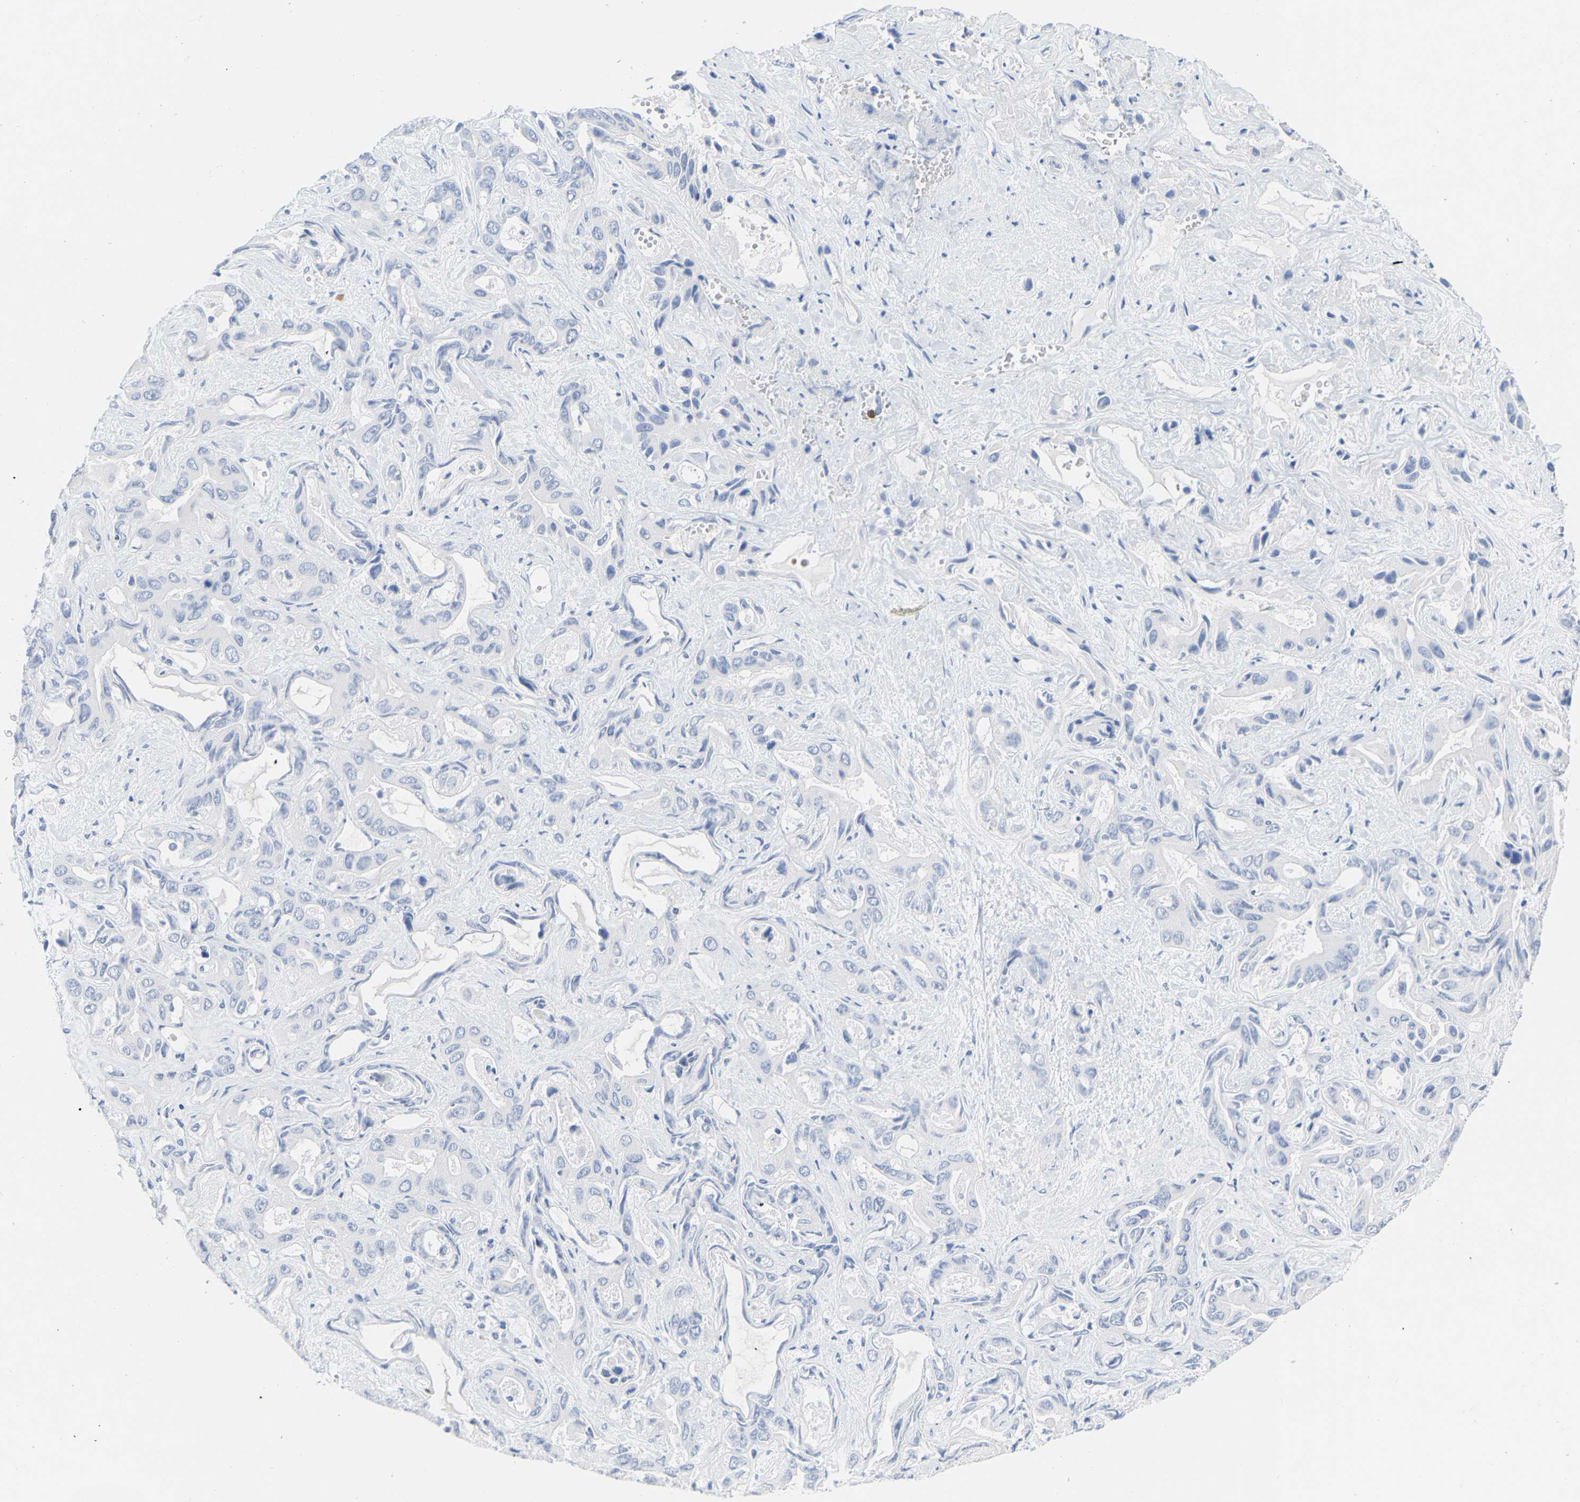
{"staining": {"intensity": "negative", "quantity": "none", "location": "none"}, "tissue": "liver cancer", "cell_type": "Tumor cells", "image_type": "cancer", "snomed": [{"axis": "morphology", "description": "Cholangiocarcinoma"}, {"axis": "topography", "description": "Liver"}], "caption": "Liver cholangiocarcinoma was stained to show a protein in brown. There is no significant expression in tumor cells. (Brightfield microscopy of DAB (3,3'-diaminobenzidine) IHC at high magnification).", "gene": "GIMAP4", "patient": {"sex": "female", "age": 52}}